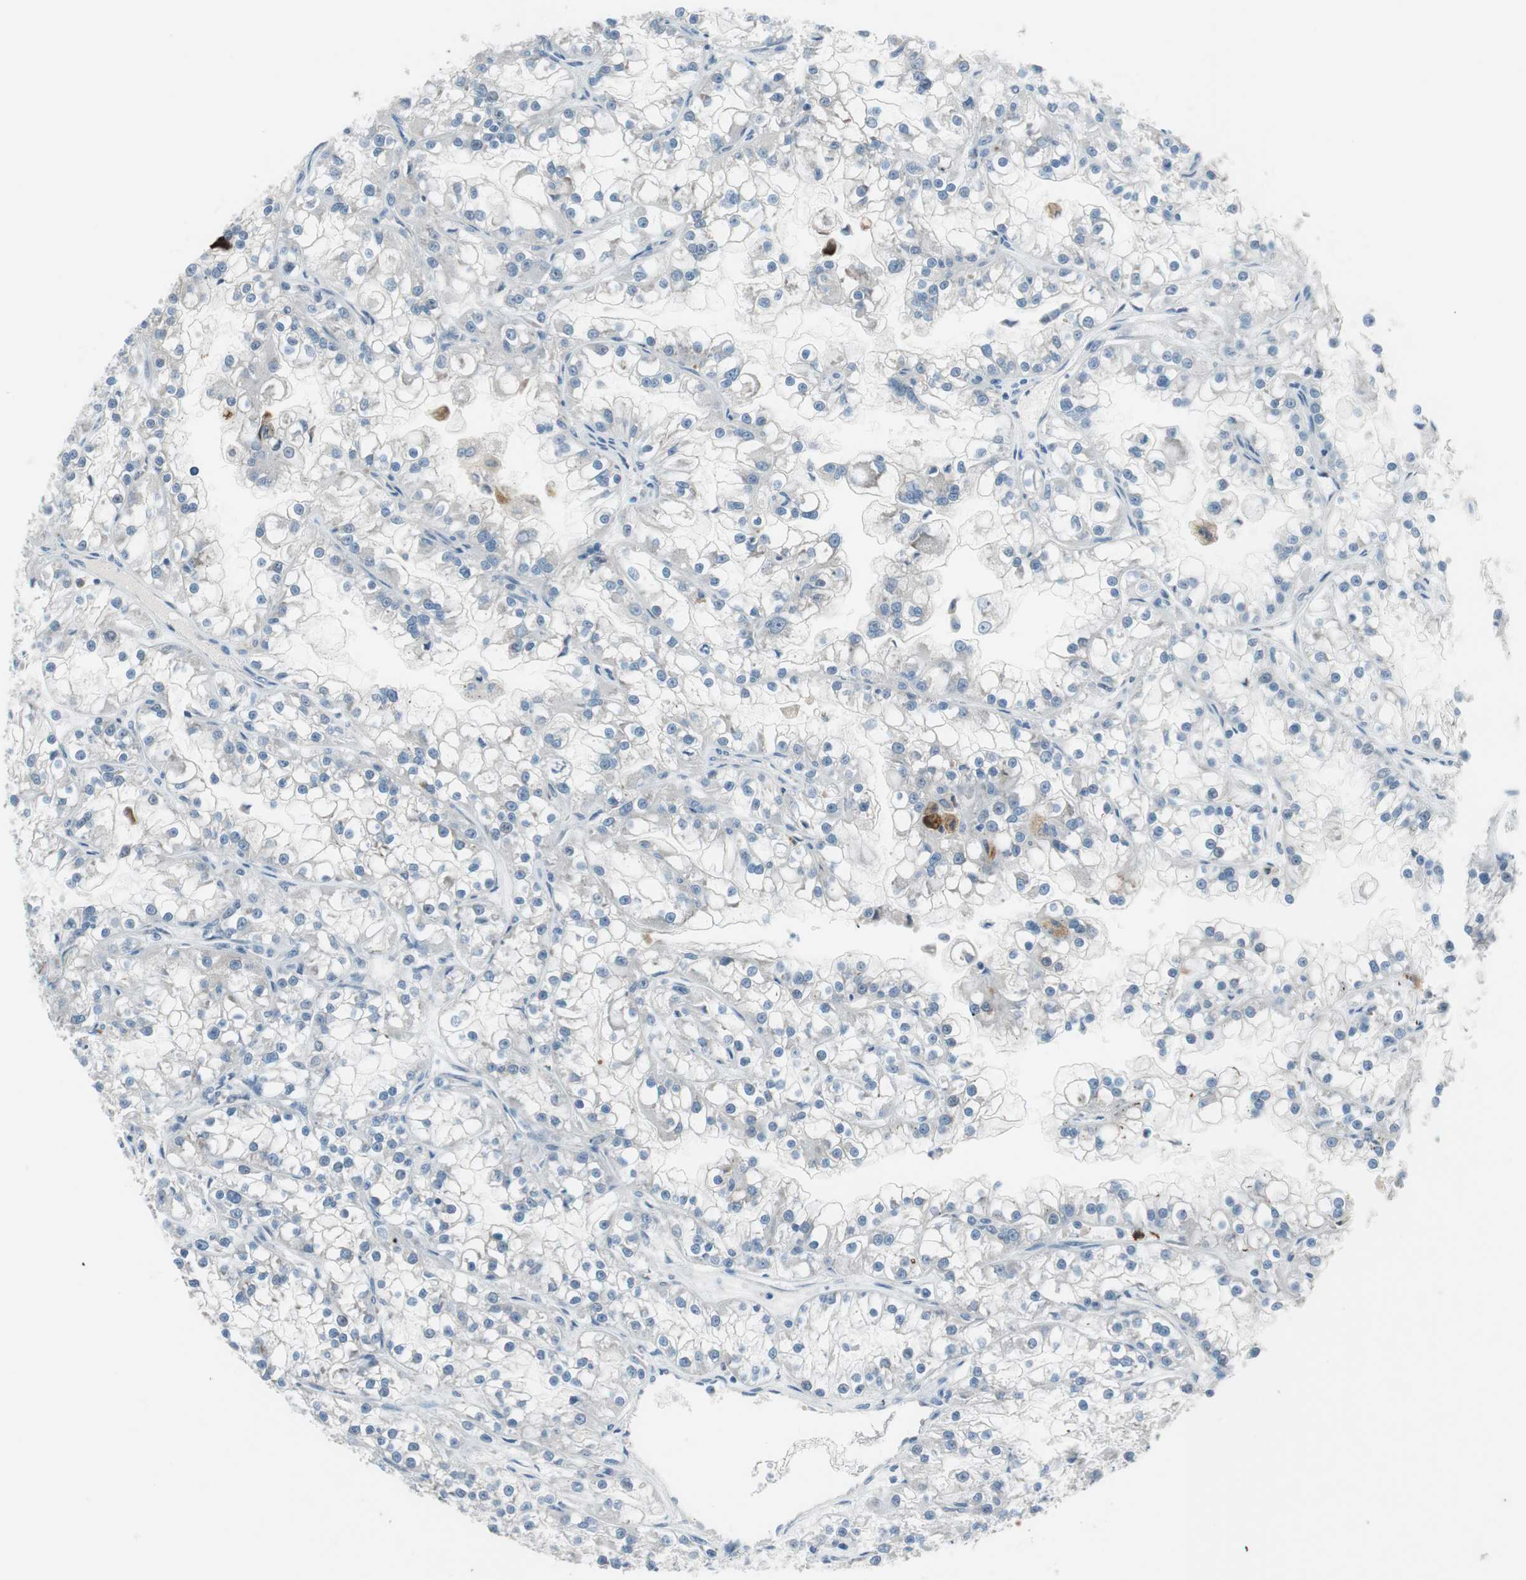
{"staining": {"intensity": "negative", "quantity": "none", "location": "none"}, "tissue": "renal cancer", "cell_type": "Tumor cells", "image_type": "cancer", "snomed": [{"axis": "morphology", "description": "Adenocarcinoma, NOS"}, {"axis": "topography", "description": "Kidney"}], "caption": "This photomicrograph is of renal adenocarcinoma stained with immunohistochemistry (IHC) to label a protein in brown with the nuclei are counter-stained blue. There is no staining in tumor cells. (Brightfield microscopy of DAB (3,3'-diaminobenzidine) IHC at high magnification).", "gene": "GRHL1", "patient": {"sex": "female", "age": 52}}